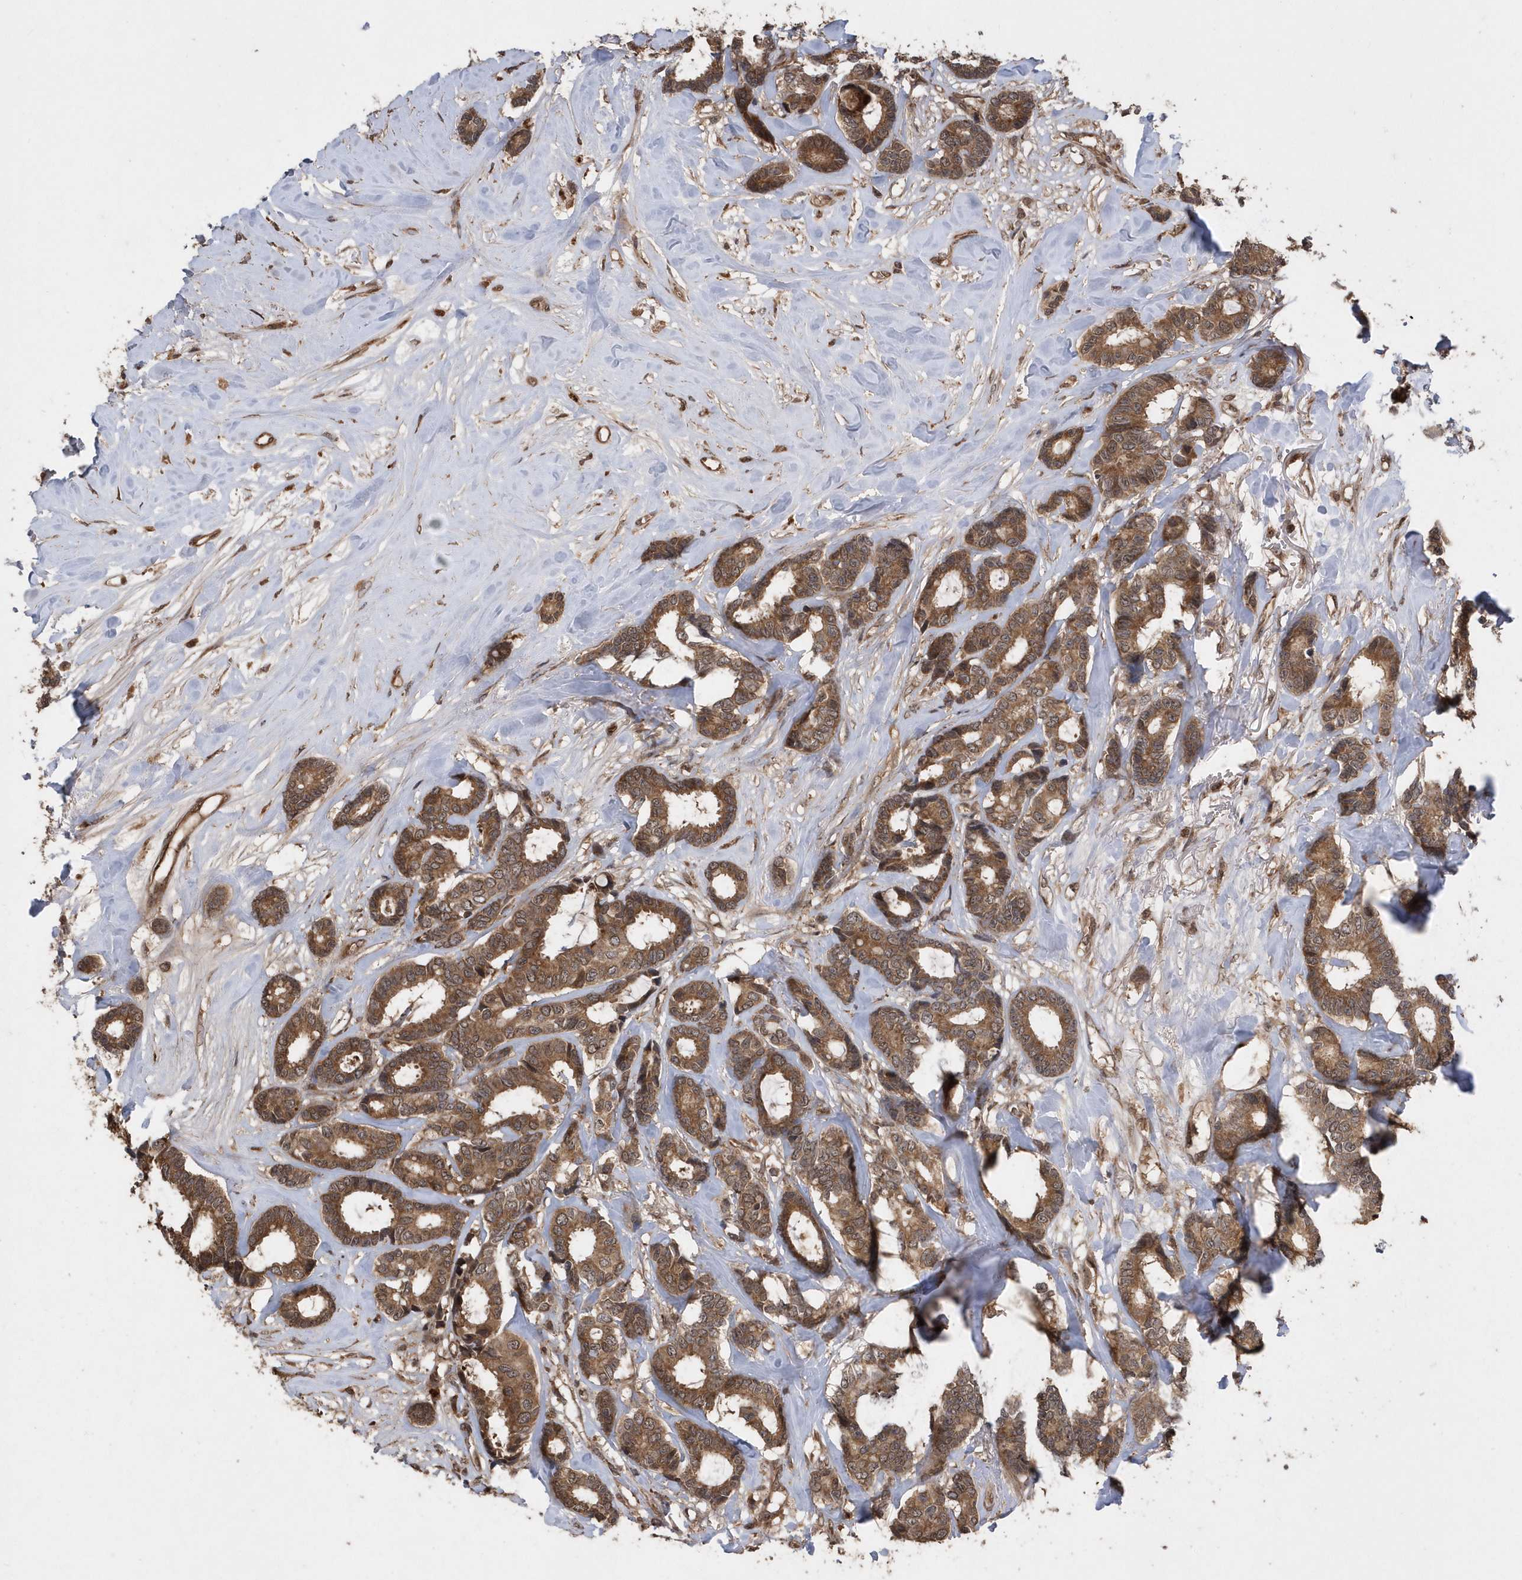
{"staining": {"intensity": "moderate", "quantity": ">75%", "location": "cytoplasmic/membranous"}, "tissue": "breast cancer", "cell_type": "Tumor cells", "image_type": "cancer", "snomed": [{"axis": "morphology", "description": "Duct carcinoma"}, {"axis": "topography", "description": "Breast"}], "caption": "This micrograph reveals IHC staining of human breast cancer, with medium moderate cytoplasmic/membranous positivity in approximately >75% of tumor cells.", "gene": "WASHC5", "patient": {"sex": "female", "age": 87}}